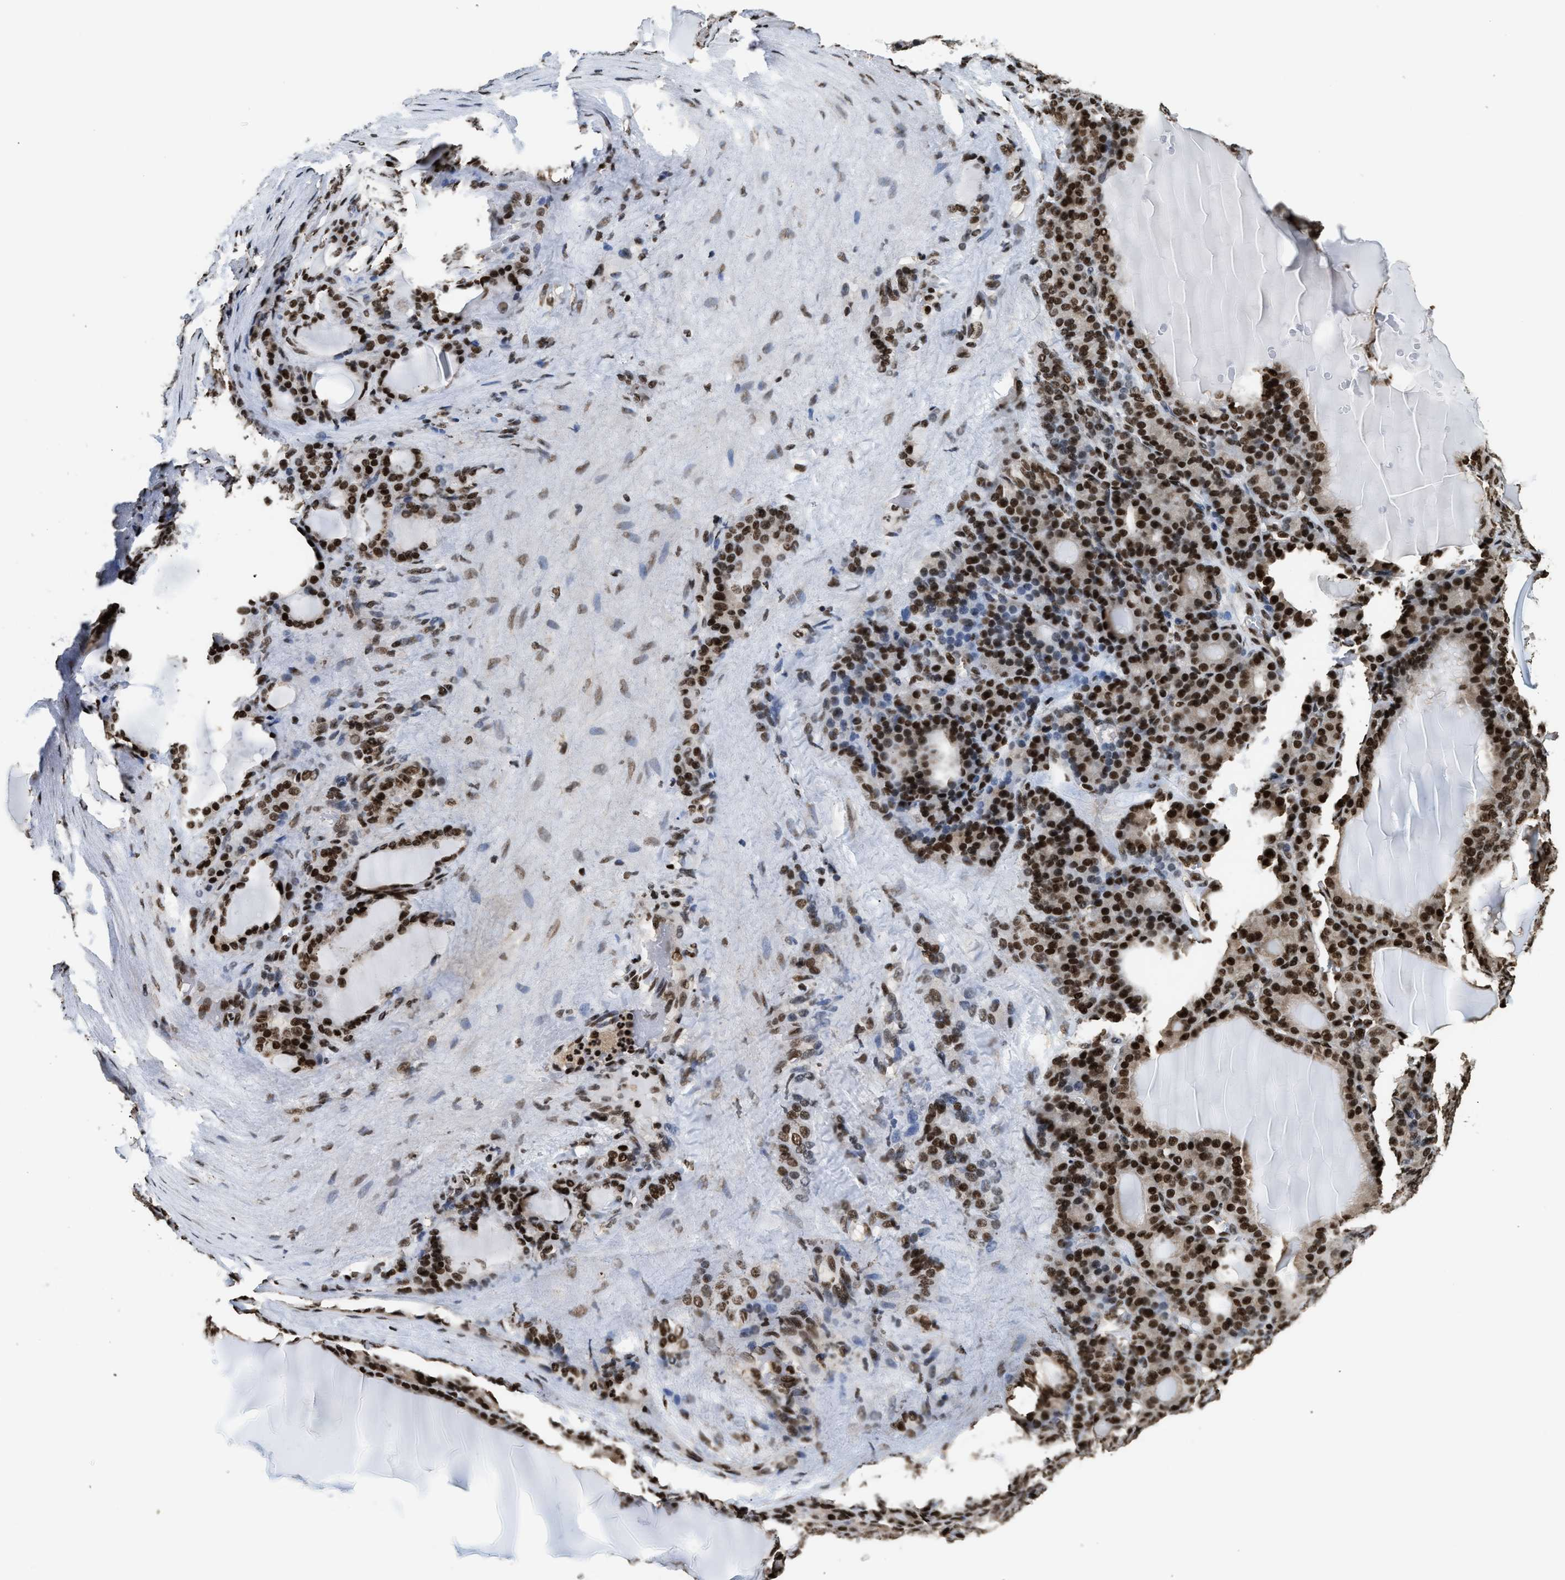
{"staining": {"intensity": "strong", "quantity": ">75%", "location": "nuclear"}, "tissue": "thyroid gland", "cell_type": "Glandular cells", "image_type": "normal", "snomed": [{"axis": "morphology", "description": "Normal tissue, NOS"}, {"axis": "topography", "description": "Thyroid gland"}], "caption": "Thyroid gland stained with DAB immunohistochemistry reveals high levels of strong nuclear positivity in about >75% of glandular cells. The staining was performed using DAB to visualize the protein expression in brown, while the nuclei were stained in blue with hematoxylin (Magnification: 20x).", "gene": "RAD21", "patient": {"sex": "female", "age": 28}}